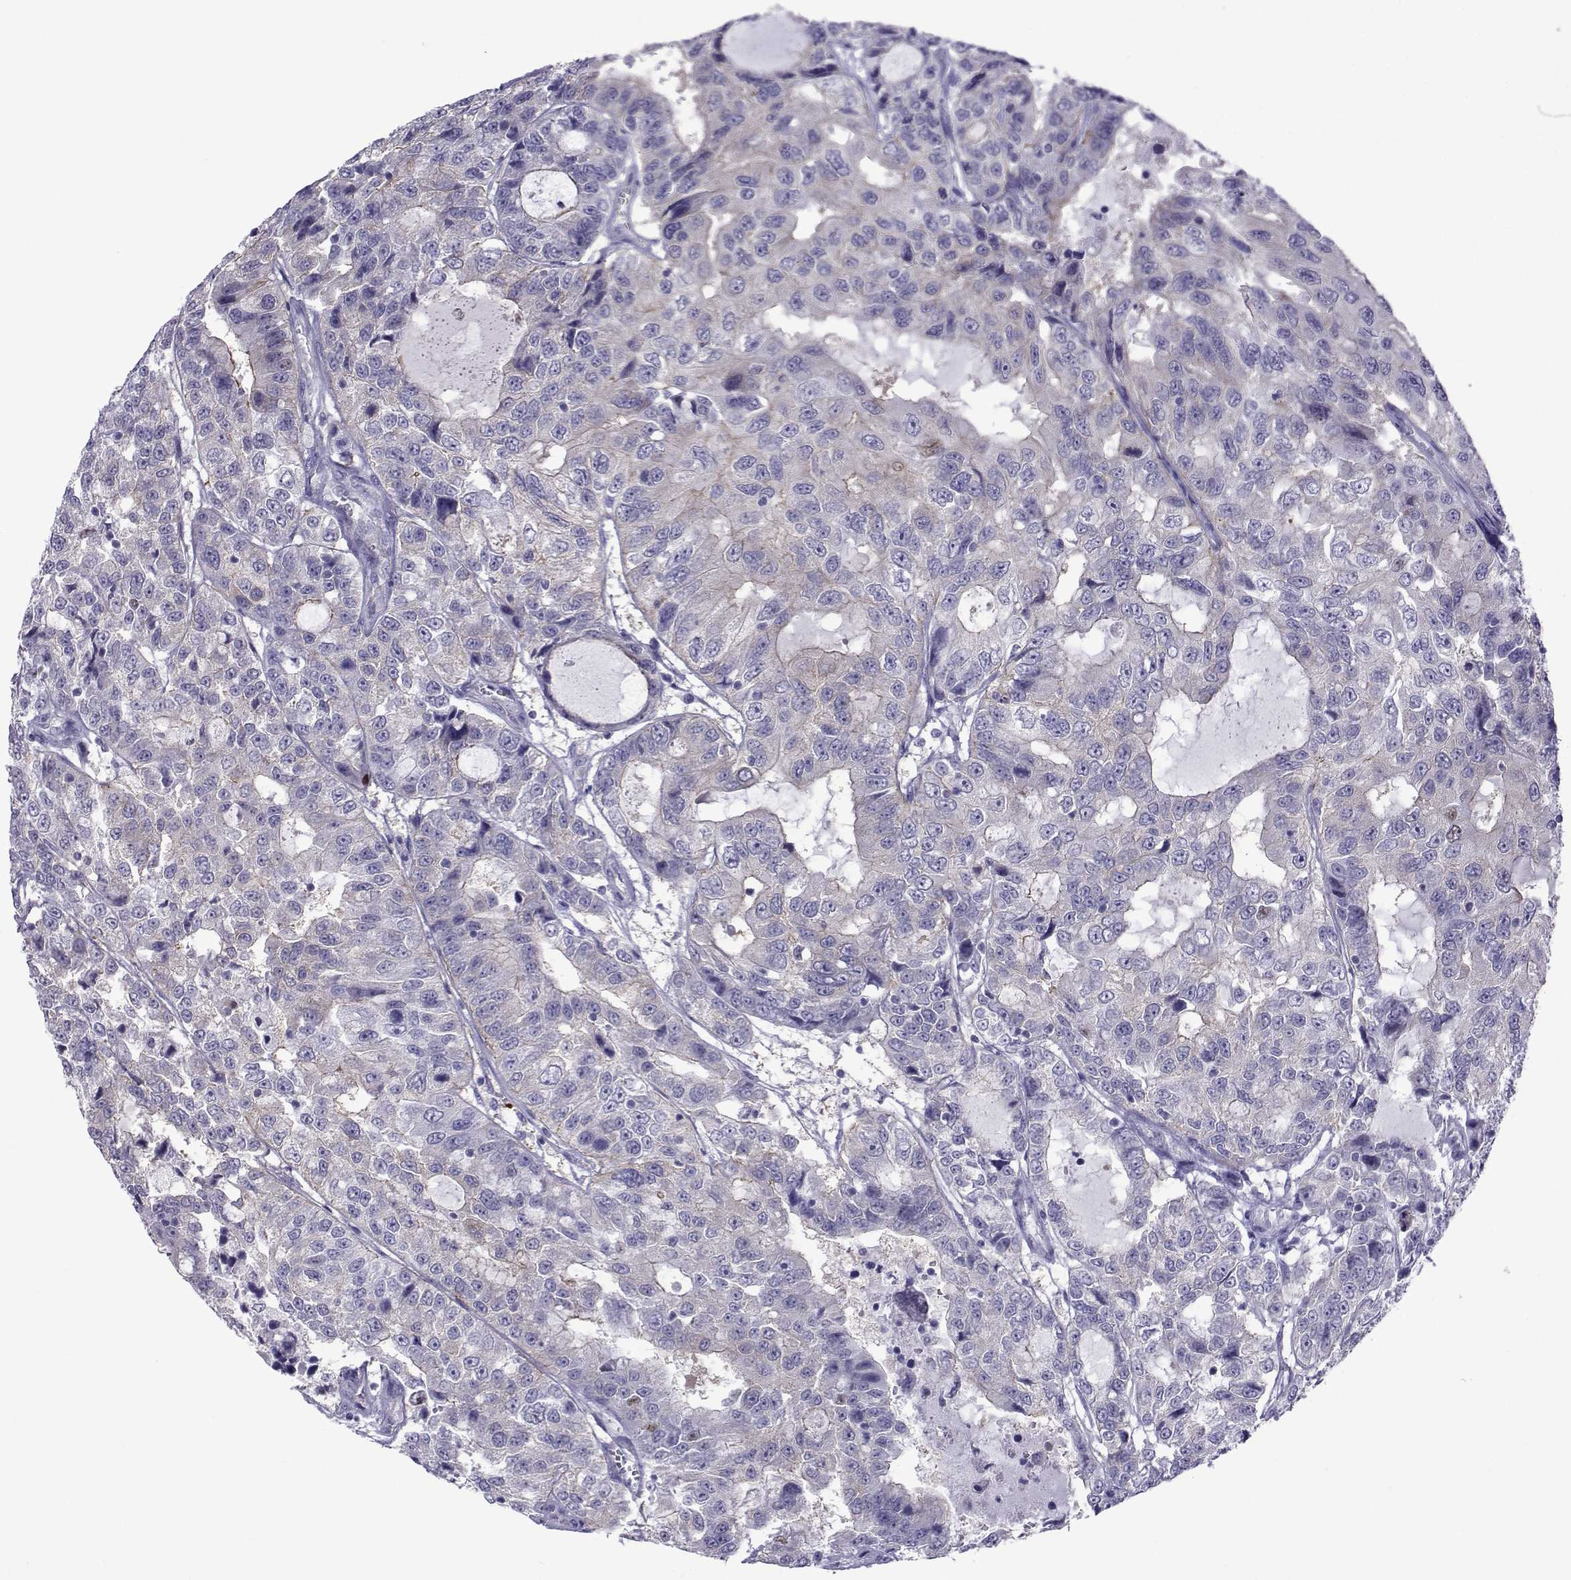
{"staining": {"intensity": "negative", "quantity": "none", "location": "none"}, "tissue": "urothelial cancer", "cell_type": "Tumor cells", "image_type": "cancer", "snomed": [{"axis": "morphology", "description": "Urothelial carcinoma, NOS"}, {"axis": "morphology", "description": "Urothelial carcinoma, High grade"}, {"axis": "topography", "description": "Urinary bladder"}], "caption": "The image reveals no significant expression in tumor cells of high-grade urothelial carcinoma.", "gene": "COL22A1", "patient": {"sex": "female", "age": 73}}